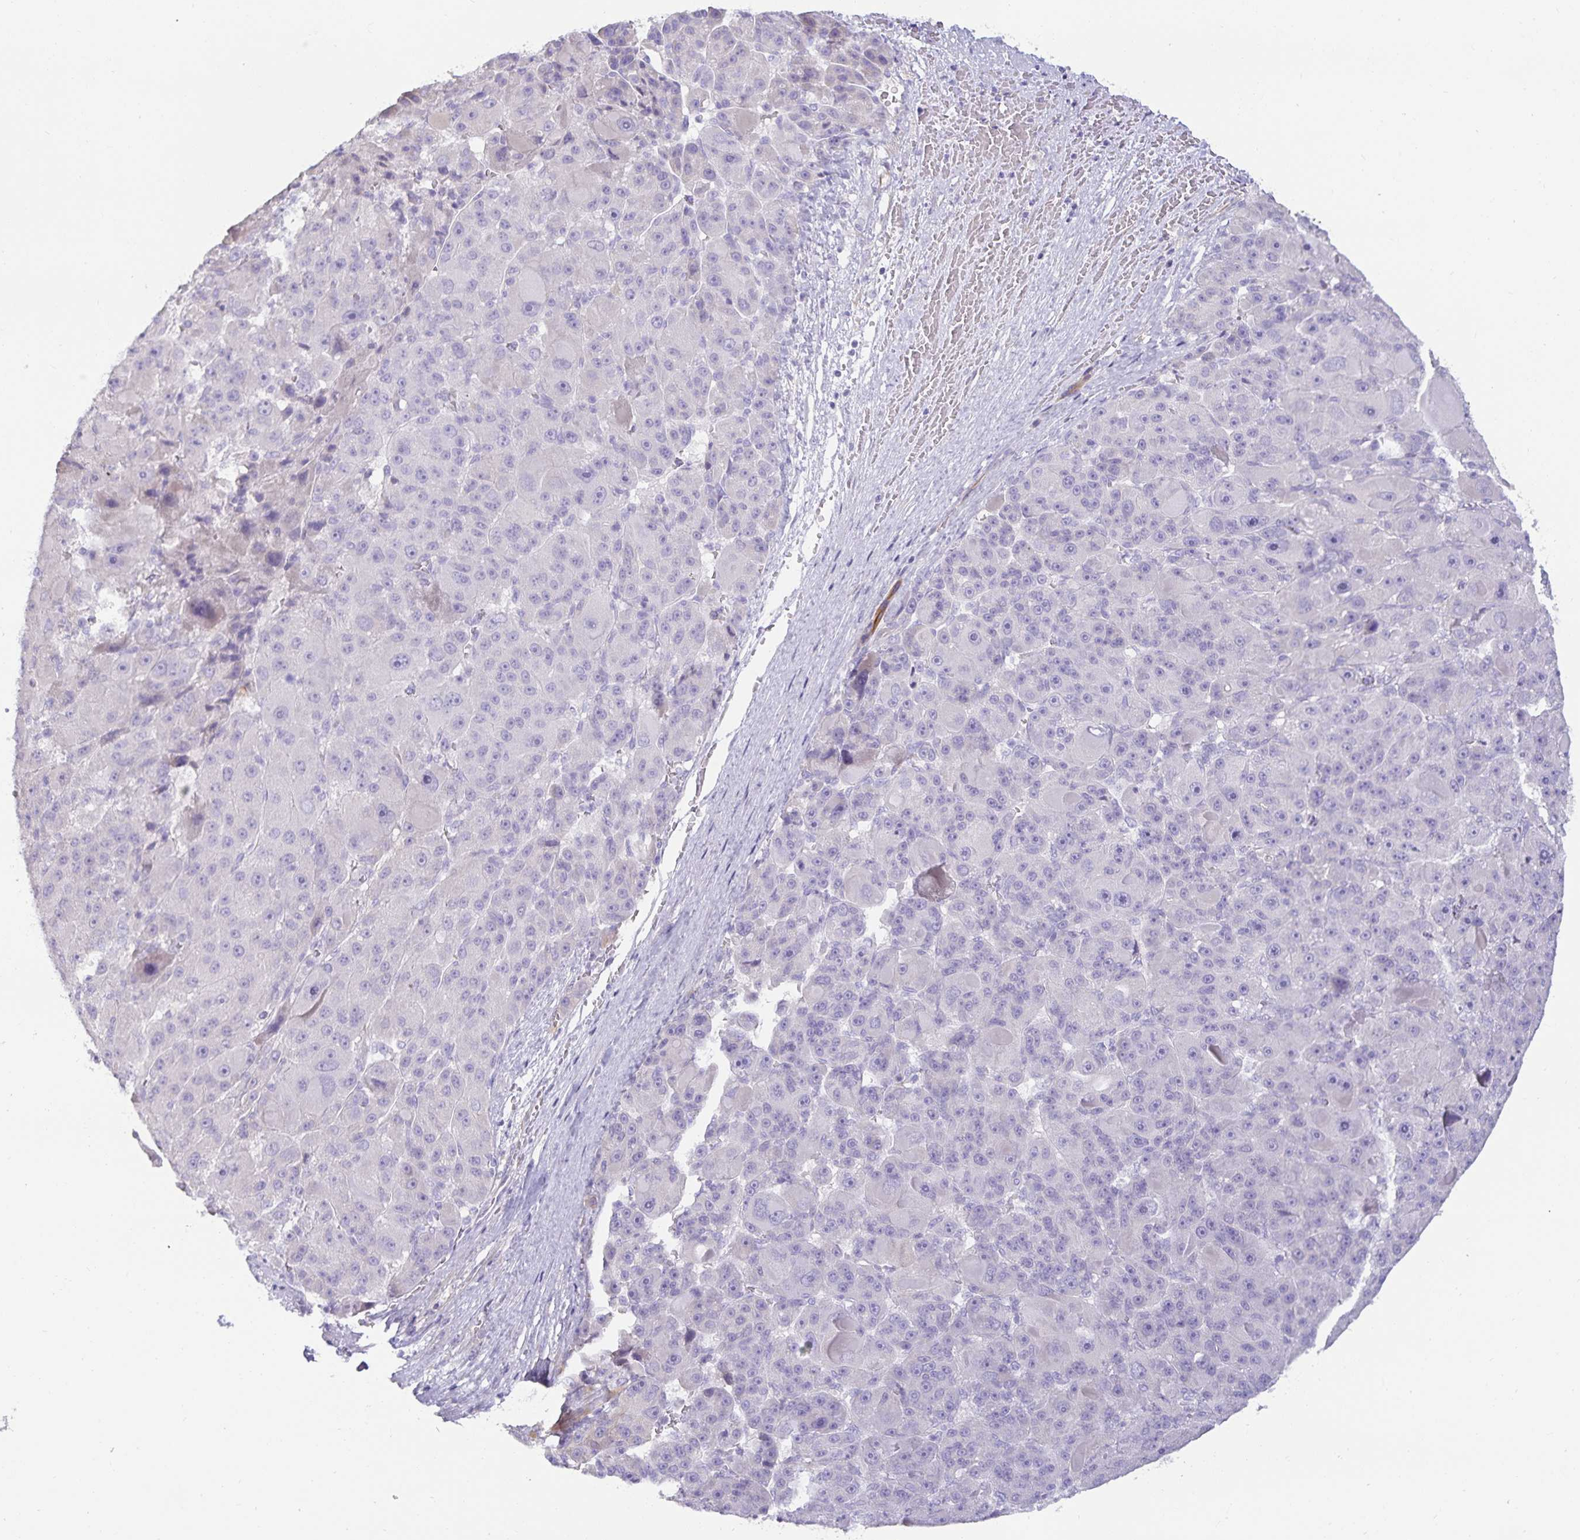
{"staining": {"intensity": "negative", "quantity": "none", "location": "none"}, "tissue": "liver cancer", "cell_type": "Tumor cells", "image_type": "cancer", "snomed": [{"axis": "morphology", "description": "Carcinoma, Hepatocellular, NOS"}, {"axis": "topography", "description": "Liver"}], "caption": "Tumor cells show no significant protein positivity in liver cancer (hepatocellular carcinoma). (Stains: DAB (3,3'-diaminobenzidine) immunohistochemistry with hematoxylin counter stain, Microscopy: brightfield microscopy at high magnification).", "gene": "SPAG4", "patient": {"sex": "male", "age": 76}}